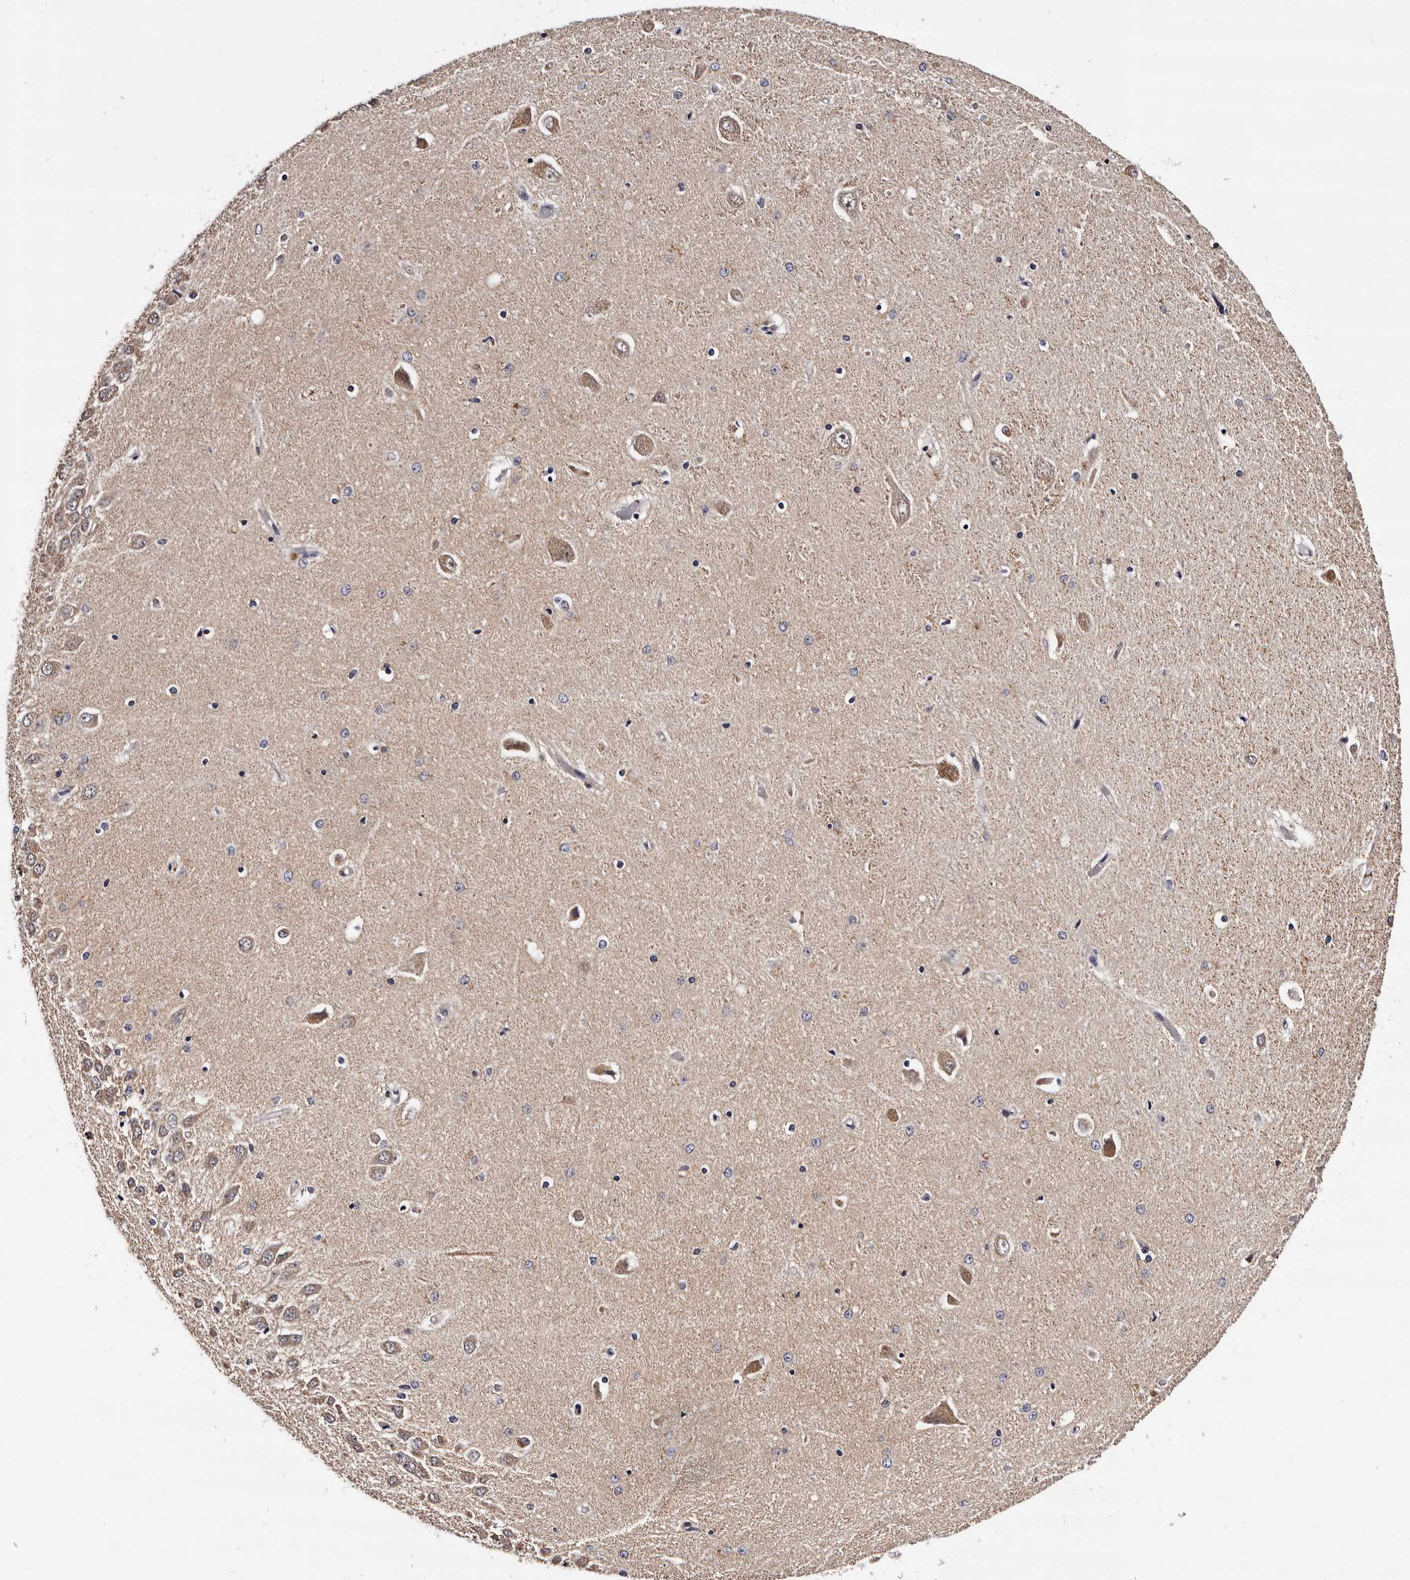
{"staining": {"intensity": "weak", "quantity": "<25%", "location": "cytoplasmic/membranous"}, "tissue": "hippocampus", "cell_type": "Glial cells", "image_type": "normal", "snomed": [{"axis": "morphology", "description": "Normal tissue, NOS"}, {"axis": "topography", "description": "Hippocampus"}], "caption": "This histopathology image is of benign hippocampus stained with immunohistochemistry to label a protein in brown with the nuclei are counter-stained blue. There is no staining in glial cells. Brightfield microscopy of immunohistochemistry stained with DAB (3,3'-diaminobenzidine) (brown) and hematoxylin (blue), captured at high magnification.", "gene": "TAF4B", "patient": {"sex": "male", "age": 45}}